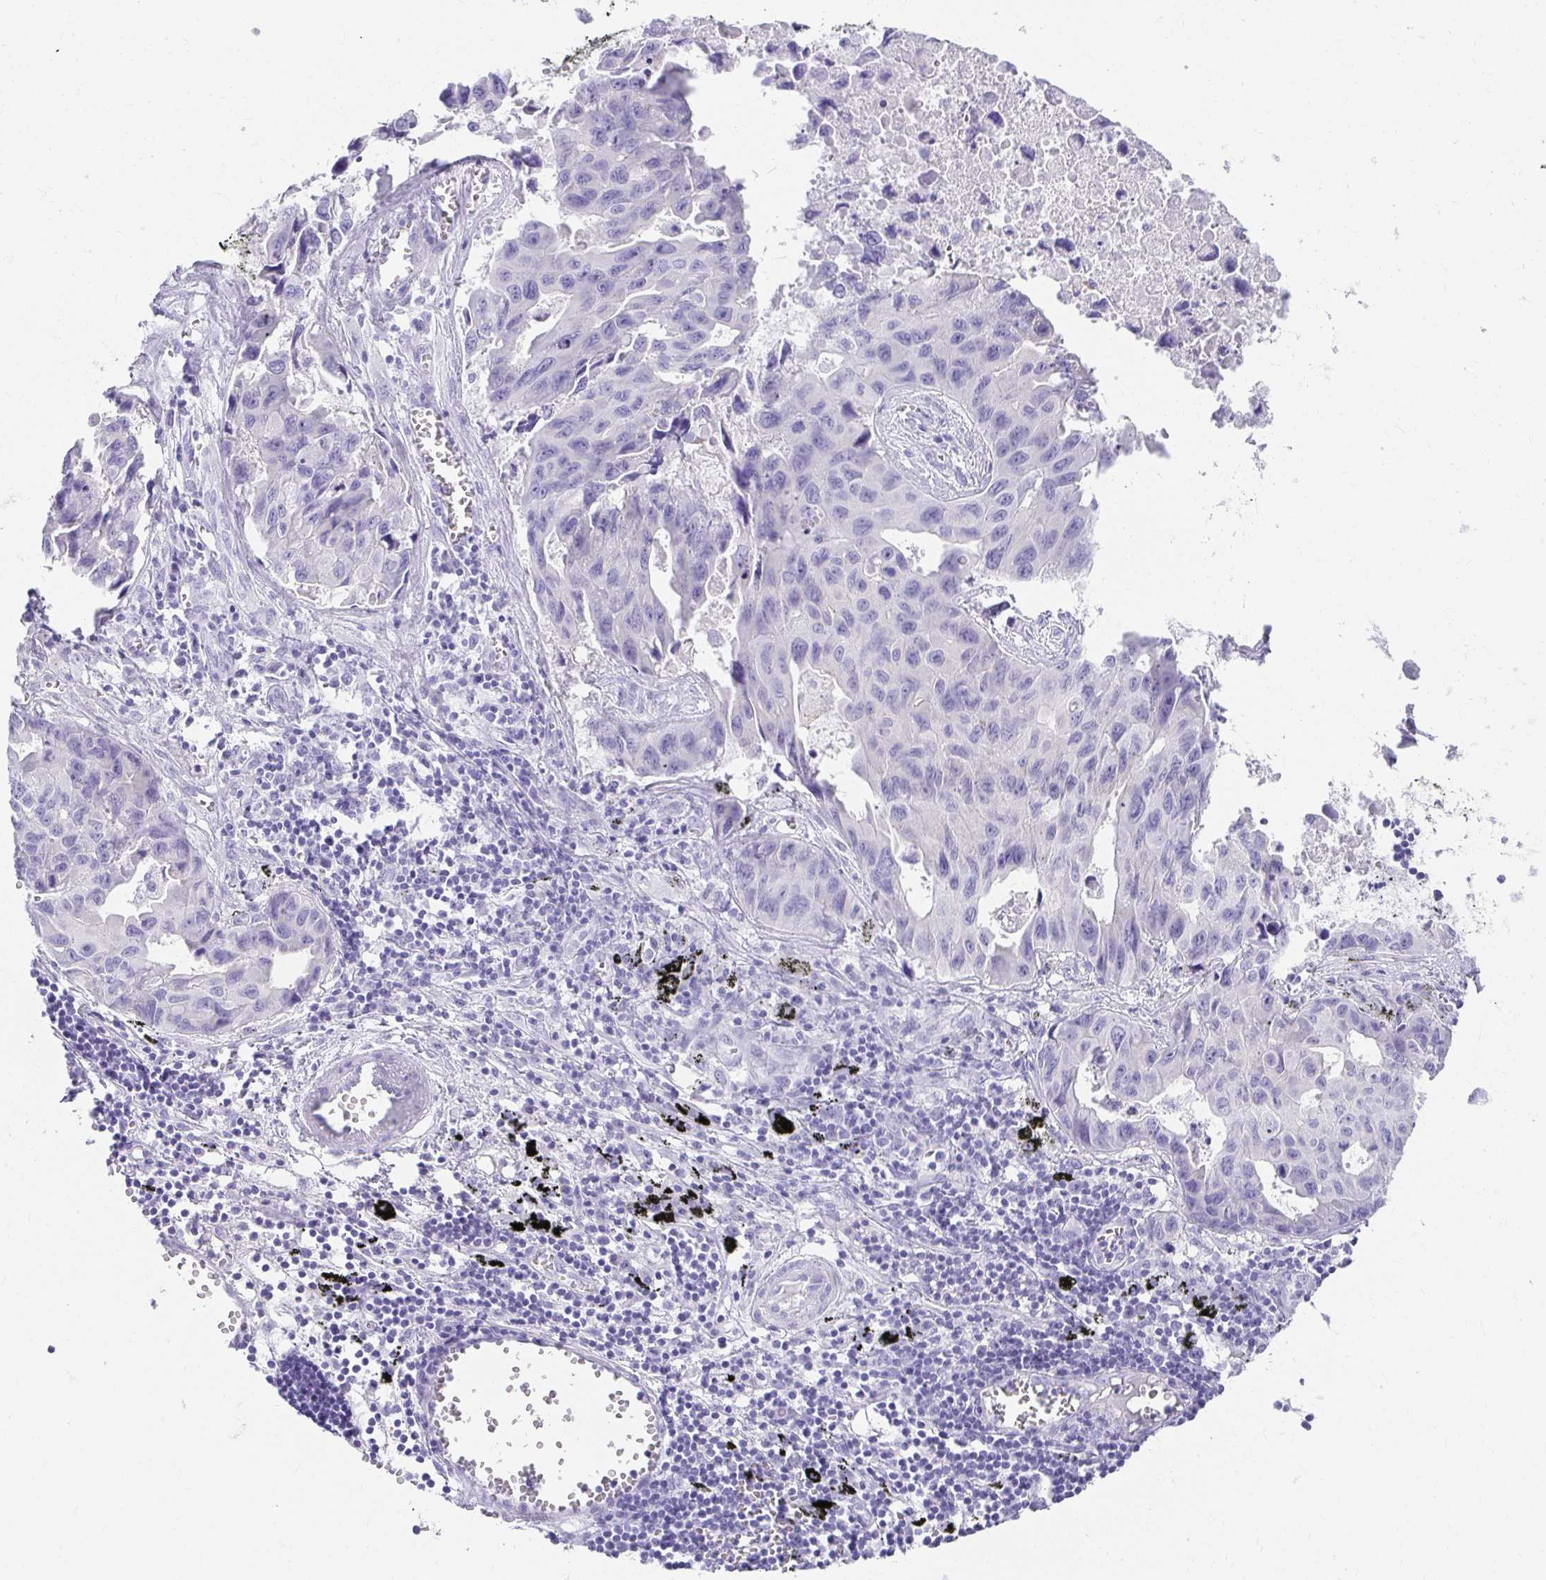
{"staining": {"intensity": "negative", "quantity": "none", "location": "none"}, "tissue": "lung cancer", "cell_type": "Tumor cells", "image_type": "cancer", "snomed": [{"axis": "morphology", "description": "Adenocarcinoma, NOS"}, {"axis": "topography", "description": "Lymph node"}, {"axis": "topography", "description": "Lung"}], "caption": "Immunohistochemistry (IHC) of human lung cancer (adenocarcinoma) demonstrates no positivity in tumor cells.", "gene": "CHAT", "patient": {"sex": "male", "age": 64}}